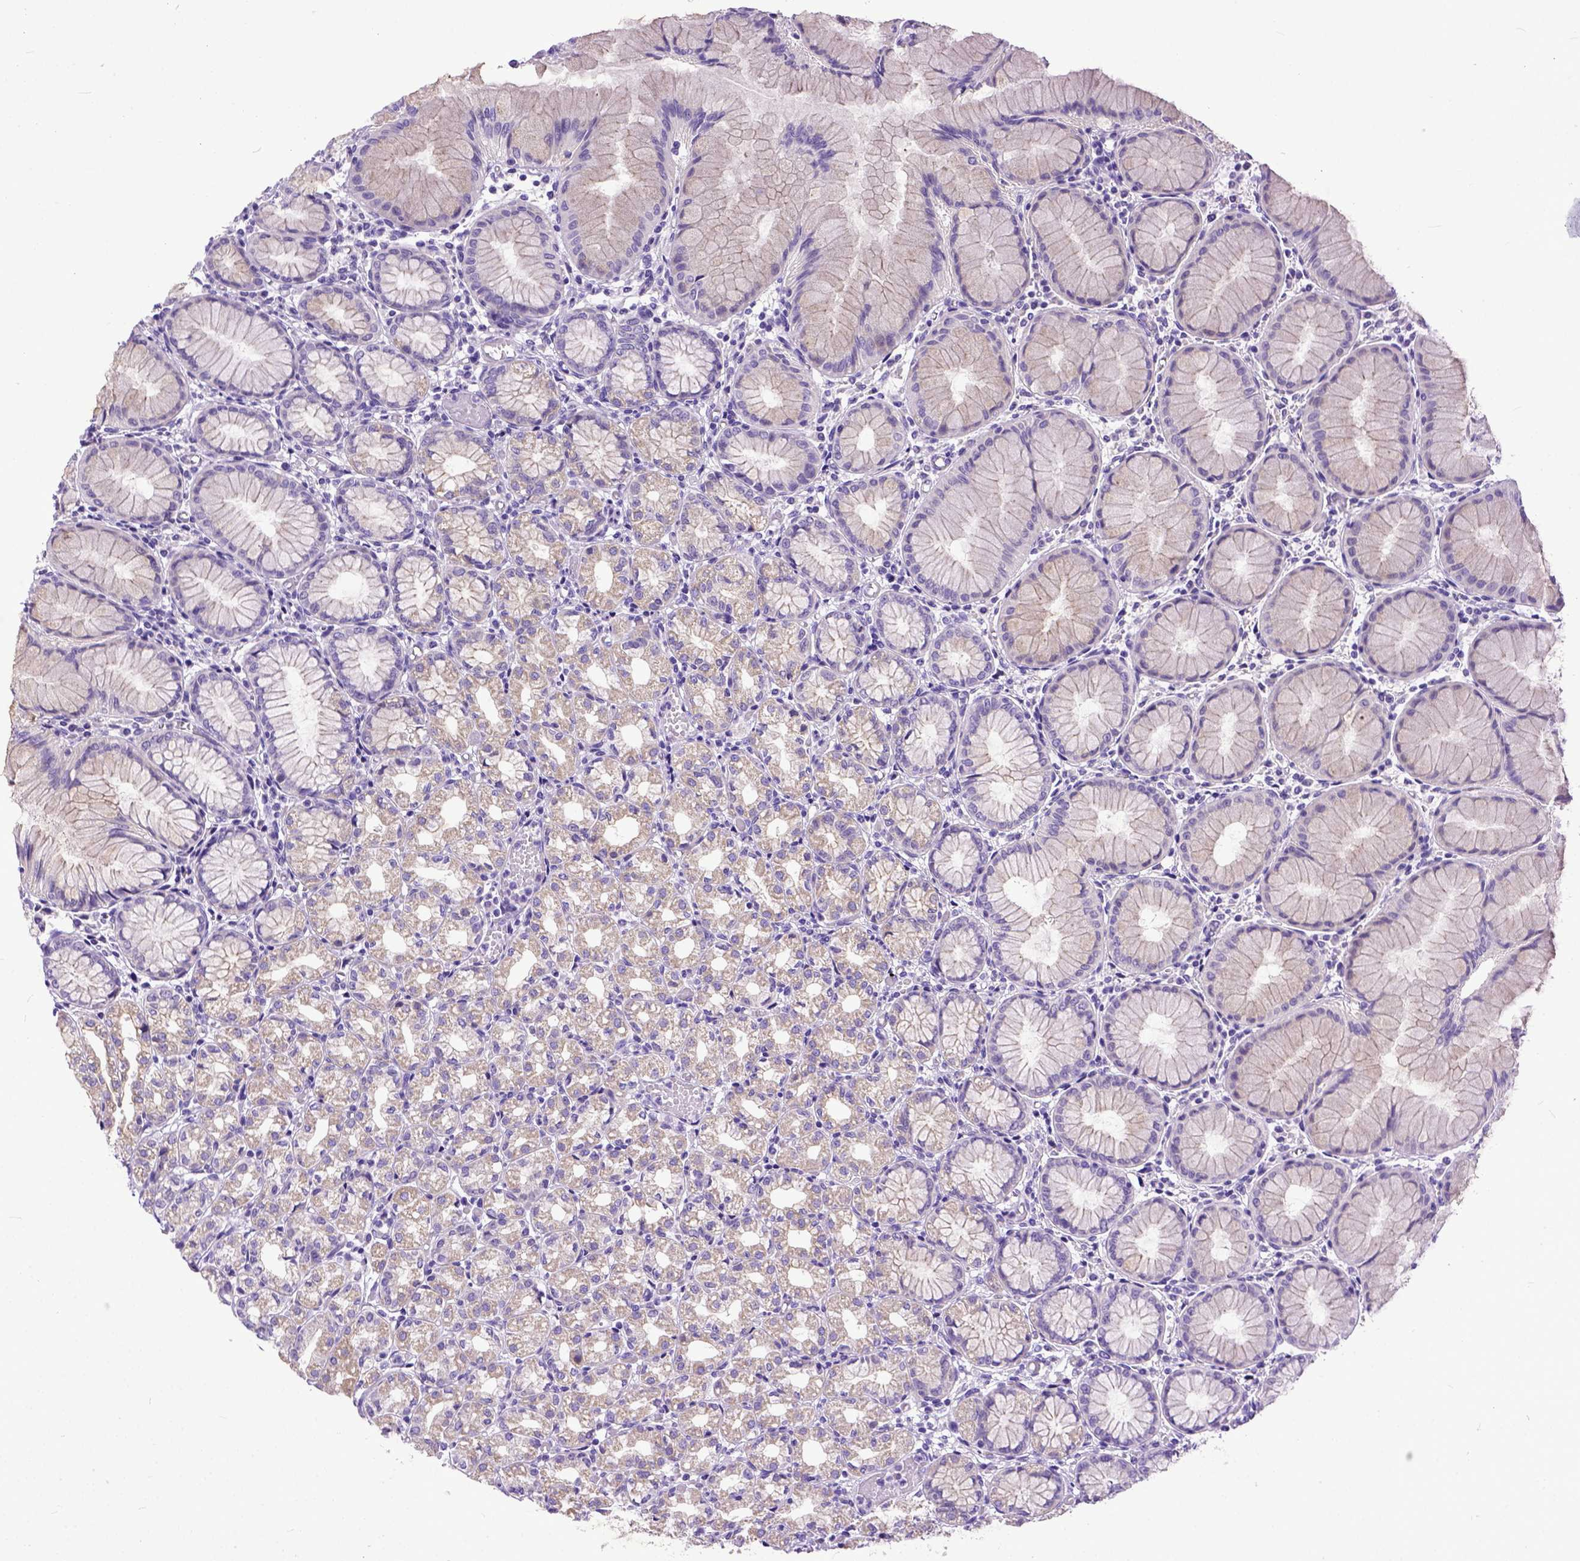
{"staining": {"intensity": "negative", "quantity": "none", "location": "none"}, "tissue": "stomach", "cell_type": "Glandular cells", "image_type": "normal", "snomed": [{"axis": "morphology", "description": "Normal tissue, NOS"}, {"axis": "topography", "description": "Stomach"}], "caption": "Human stomach stained for a protein using immunohistochemistry reveals no positivity in glandular cells.", "gene": "PPL", "patient": {"sex": "female", "age": 57}}